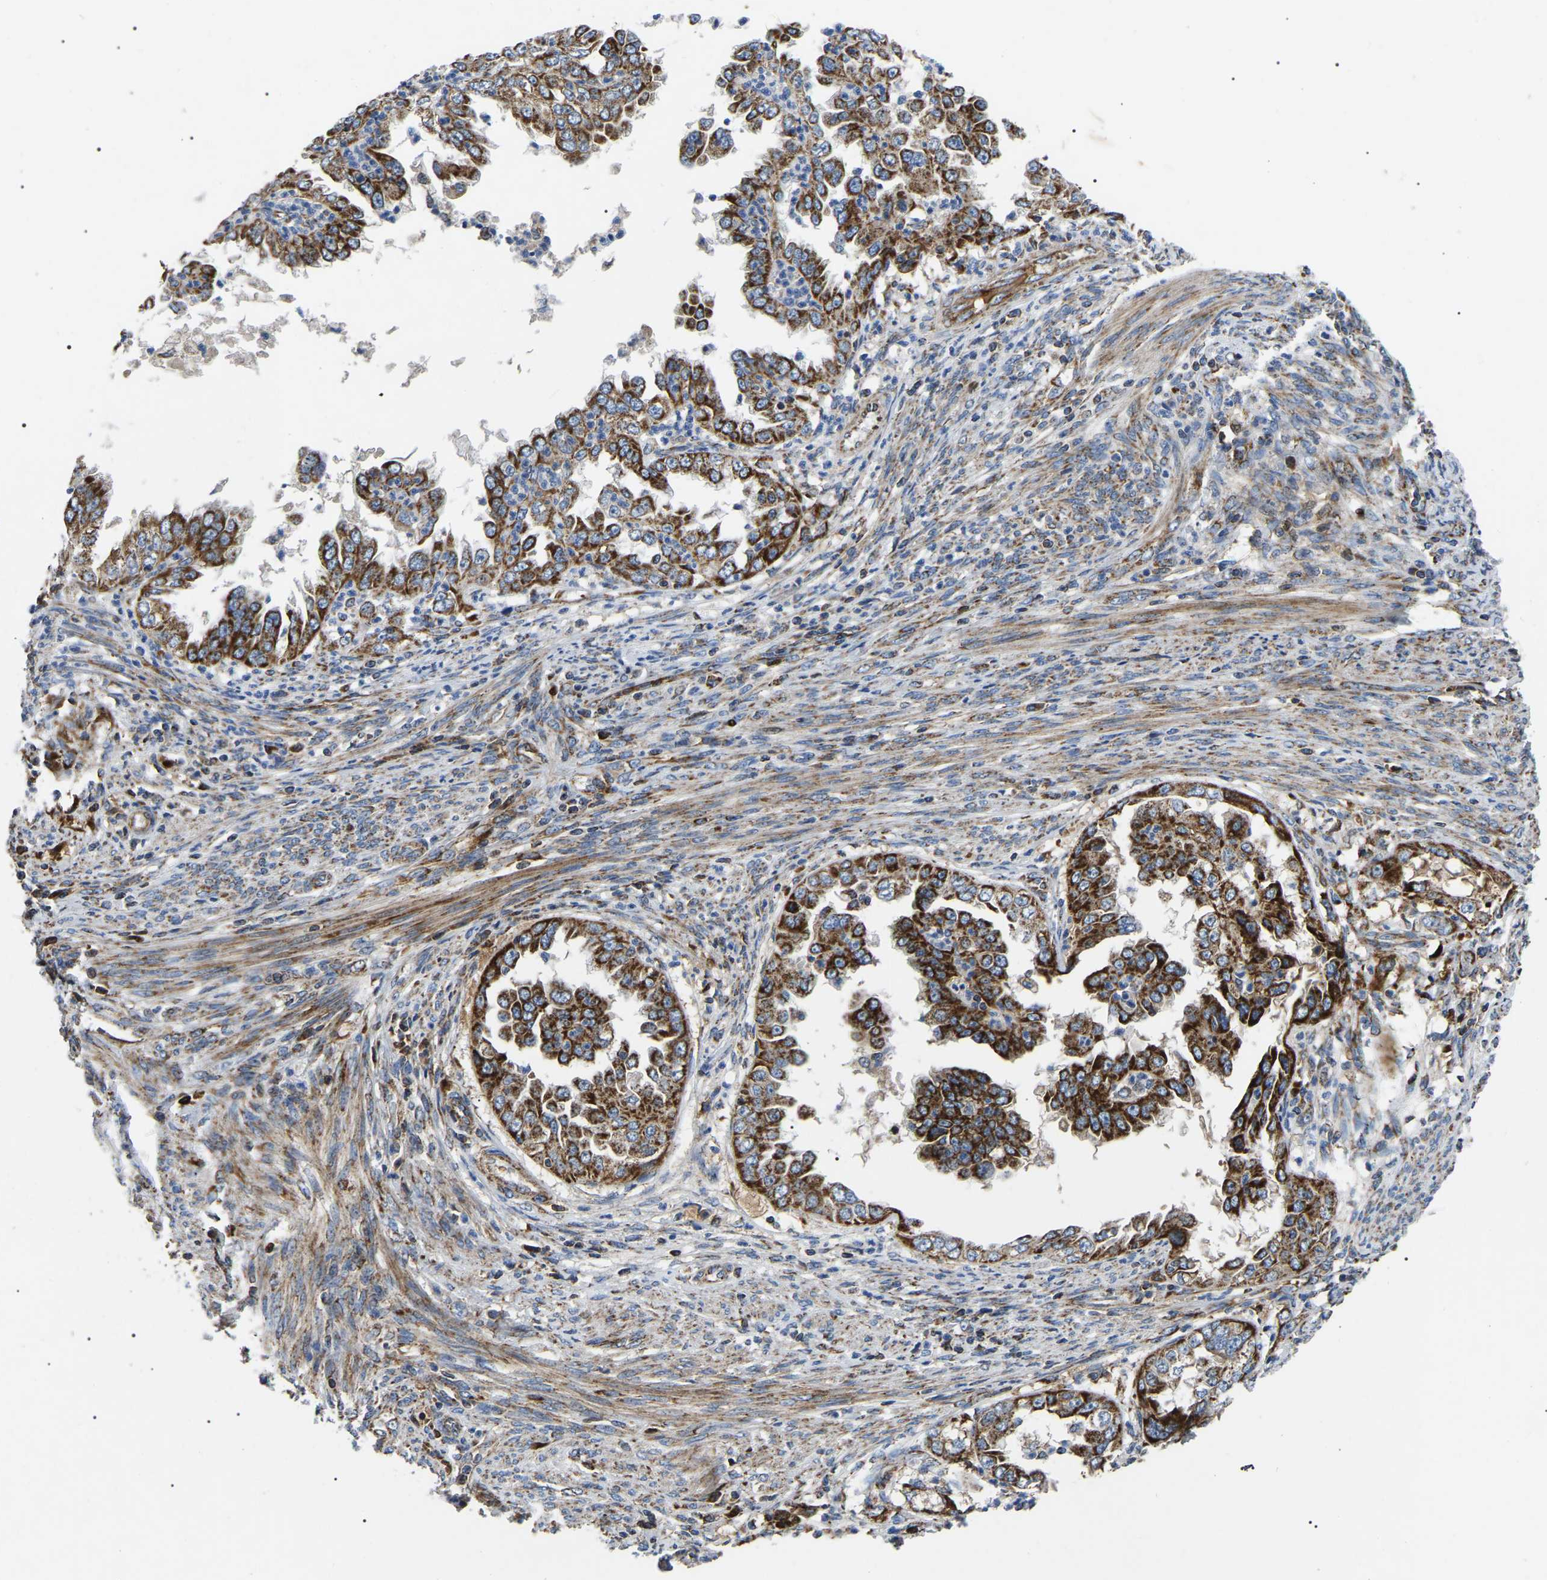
{"staining": {"intensity": "strong", "quantity": ">75%", "location": "cytoplasmic/membranous"}, "tissue": "endometrial cancer", "cell_type": "Tumor cells", "image_type": "cancer", "snomed": [{"axis": "morphology", "description": "Adenocarcinoma, NOS"}, {"axis": "topography", "description": "Endometrium"}], "caption": "High-power microscopy captured an immunohistochemistry (IHC) photomicrograph of endometrial cancer (adenocarcinoma), revealing strong cytoplasmic/membranous expression in approximately >75% of tumor cells.", "gene": "PPM1E", "patient": {"sex": "female", "age": 85}}